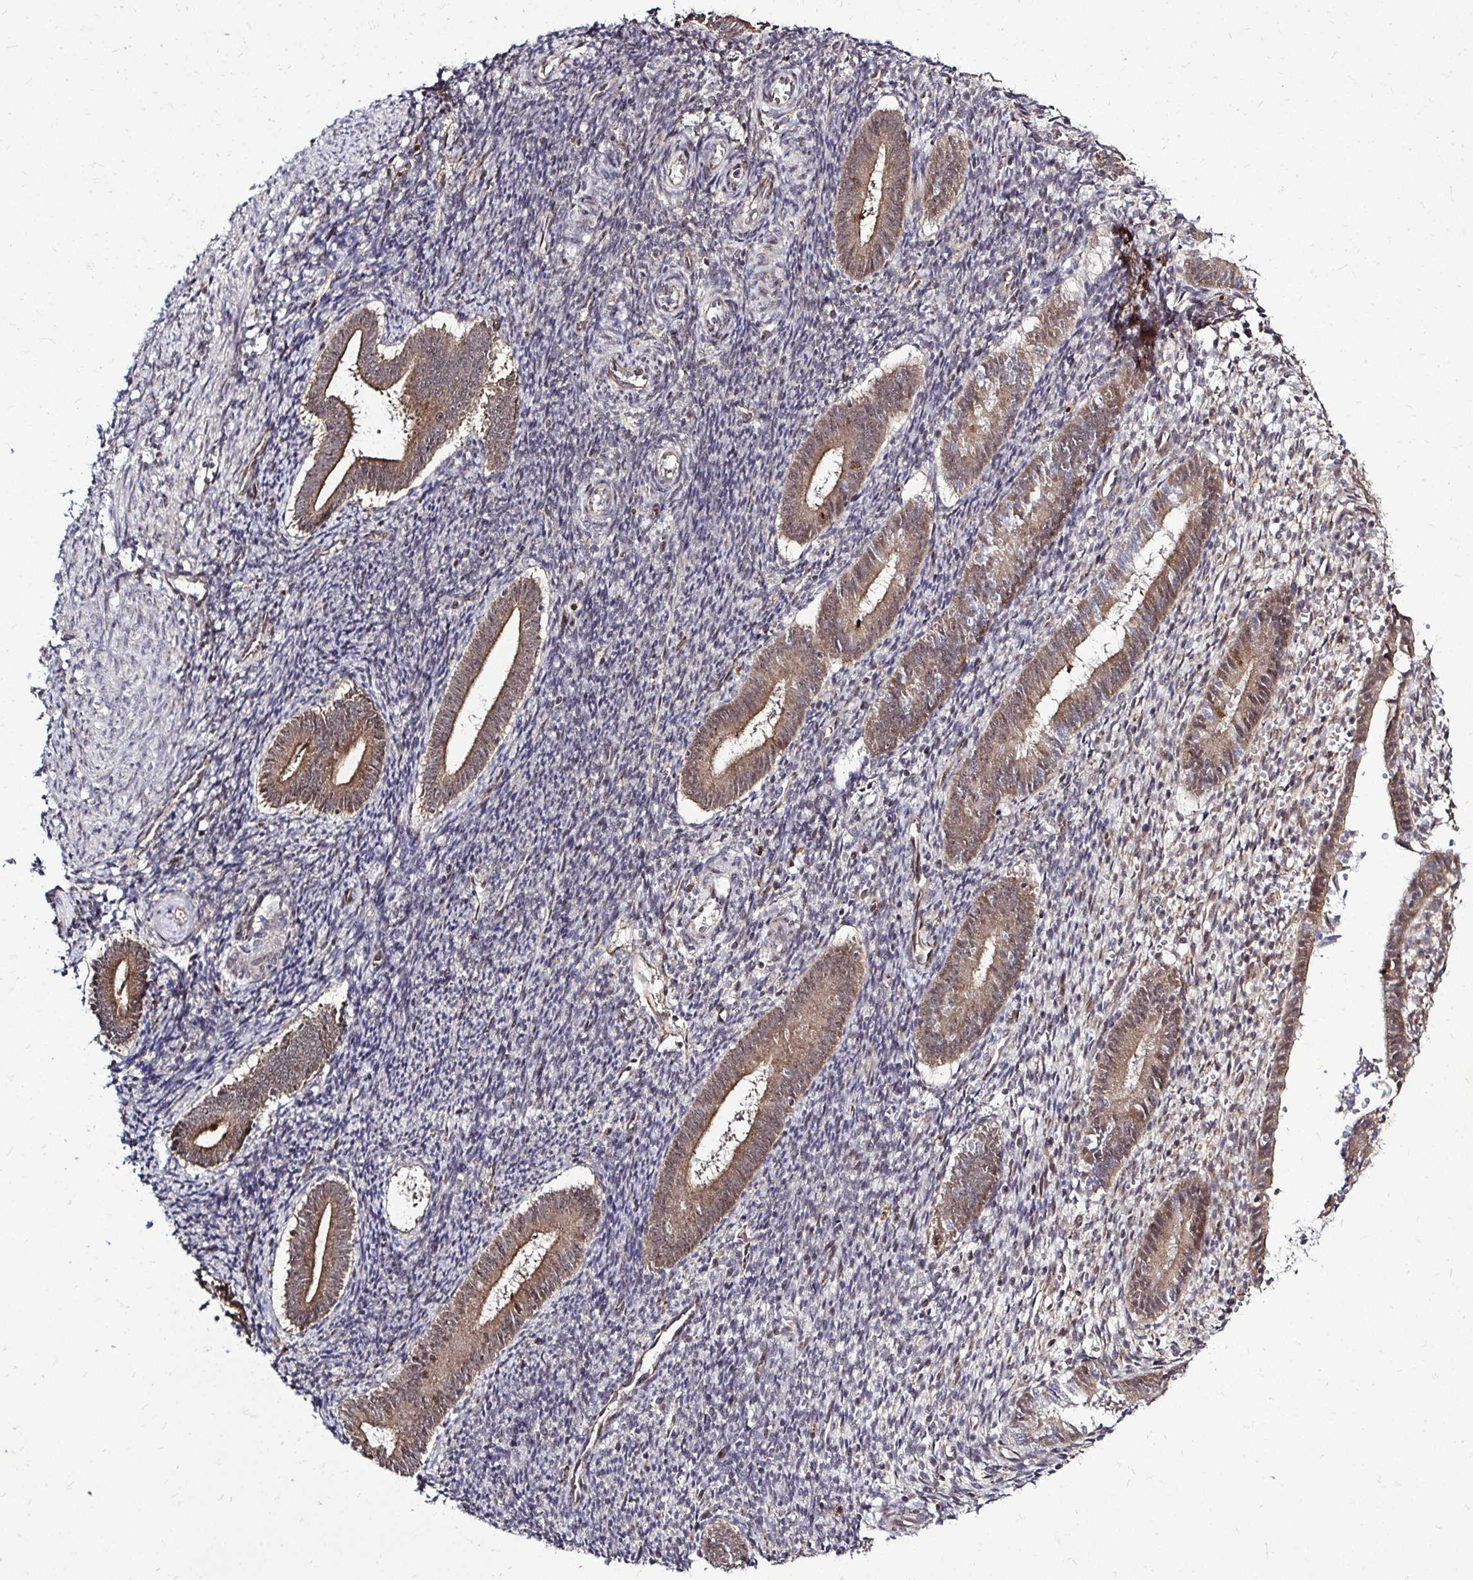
{"staining": {"intensity": "moderate", "quantity": ">75%", "location": "cytoplasmic/membranous"}, "tissue": "endometrium", "cell_type": "Cells in endometrial stroma", "image_type": "normal", "snomed": [{"axis": "morphology", "description": "Normal tissue, NOS"}, {"axis": "topography", "description": "Endometrium"}], "caption": "About >75% of cells in endometrial stroma in unremarkable endometrium exhibit moderate cytoplasmic/membranous protein expression as visualized by brown immunohistochemical staining.", "gene": "FMR1", "patient": {"sex": "female", "age": 25}}